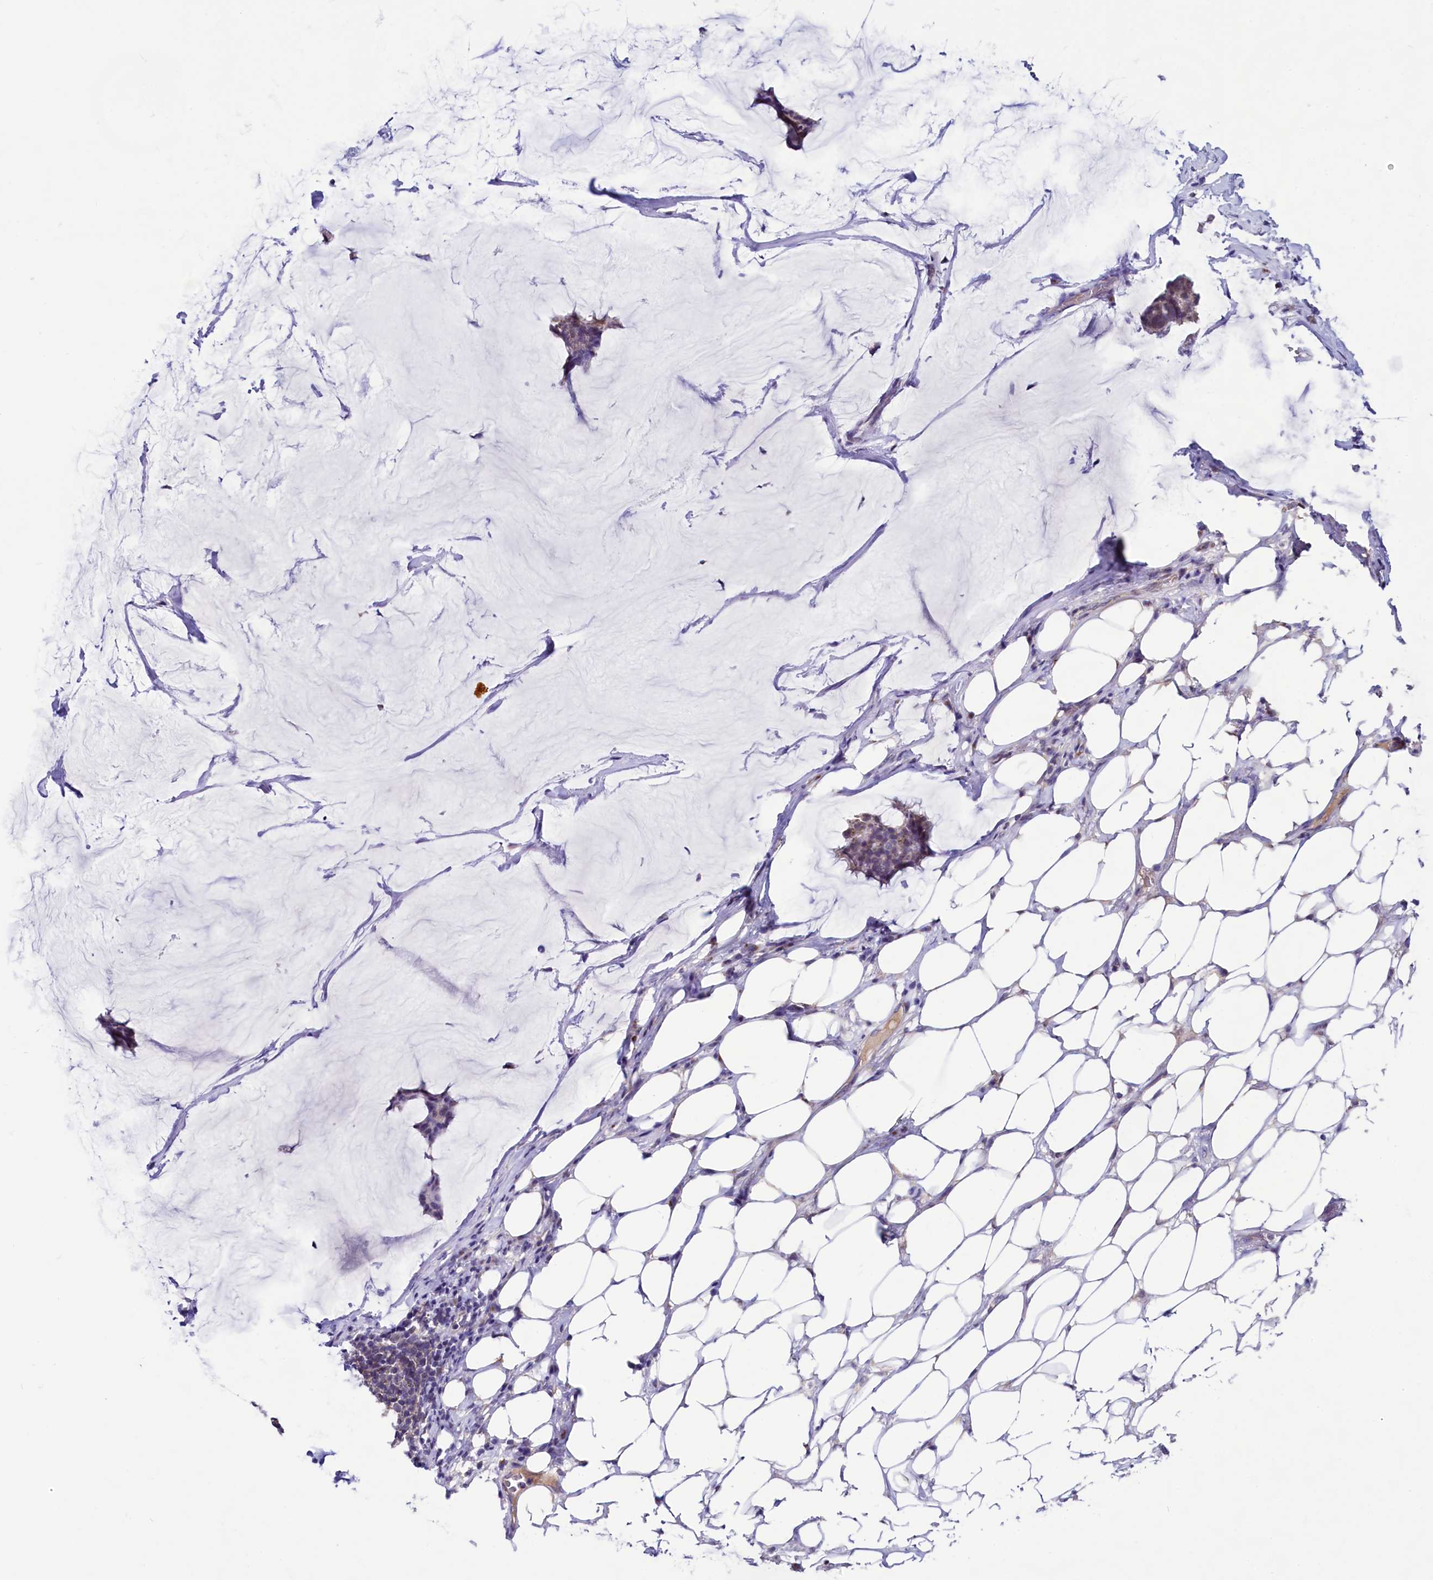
{"staining": {"intensity": "weak", "quantity": "25%-75%", "location": "cytoplasmic/membranous"}, "tissue": "breast cancer", "cell_type": "Tumor cells", "image_type": "cancer", "snomed": [{"axis": "morphology", "description": "Duct carcinoma"}, {"axis": "topography", "description": "Breast"}], "caption": "The histopathology image shows immunohistochemical staining of breast cancer. There is weak cytoplasmic/membranous staining is present in about 25%-75% of tumor cells.", "gene": "SEC24C", "patient": {"sex": "female", "age": 93}}